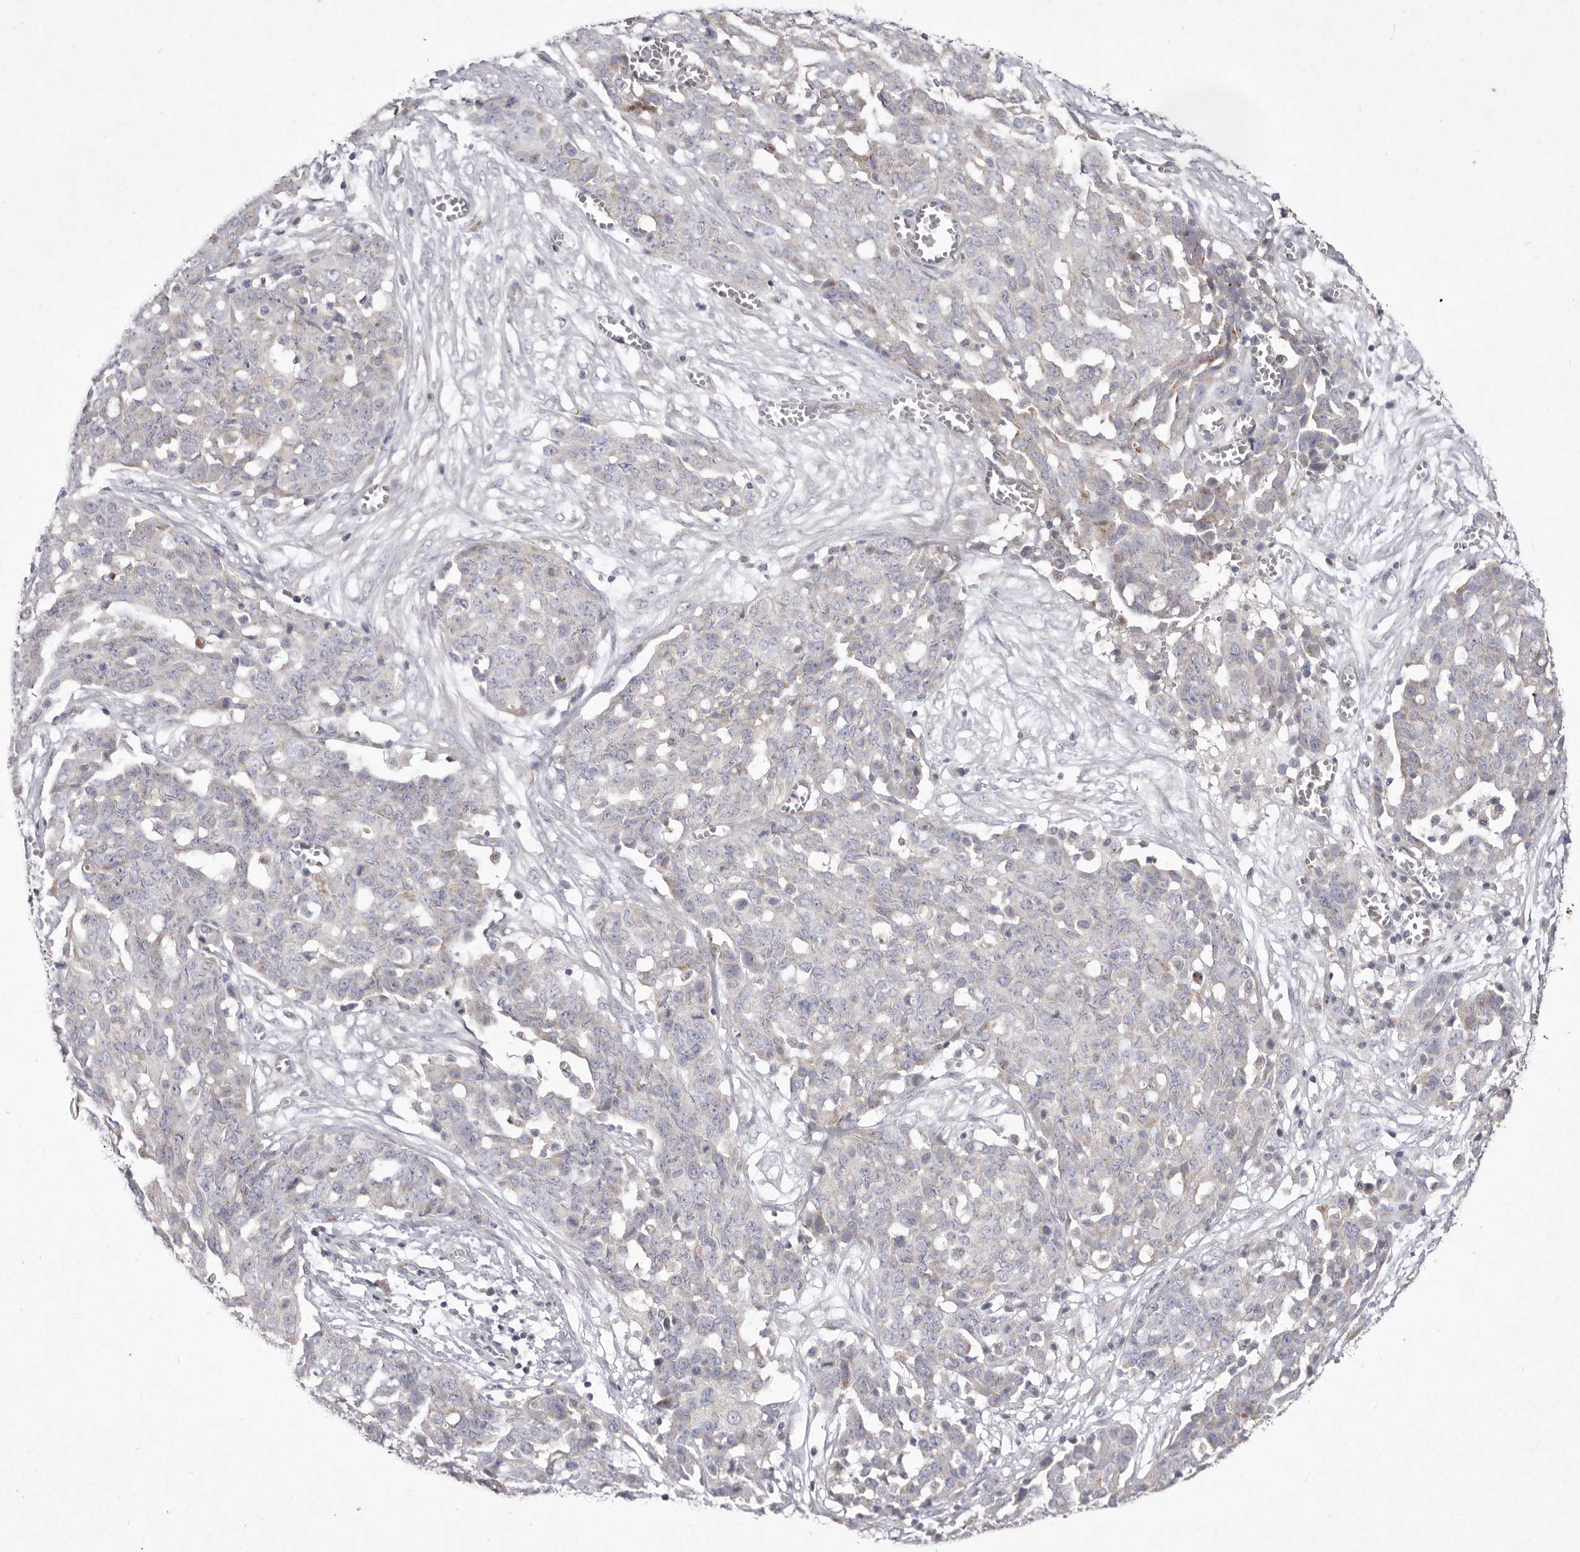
{"staining": {"intensity": "weak", "quantity": "<25%", "location": "cytoplasmic/membranous"}, "tissue": "ovarian cancer", "cell_type": "Tumor cells", "image_type": "cancer", "snomed": [{"axis": "morphology", "description": "Cystadenocarcinoma, serous, NOS"}, {"axis": "topography", "description": "Soft tissue"}, {"axis": "topography", "description": "Ovary"}], "caption": "This is an IHC image of human ovarian serous cystadenocarcinoma. There is no staining in tumor cells.", "gene": "USP24", "patient": {"sex": "female", "age": 57}}